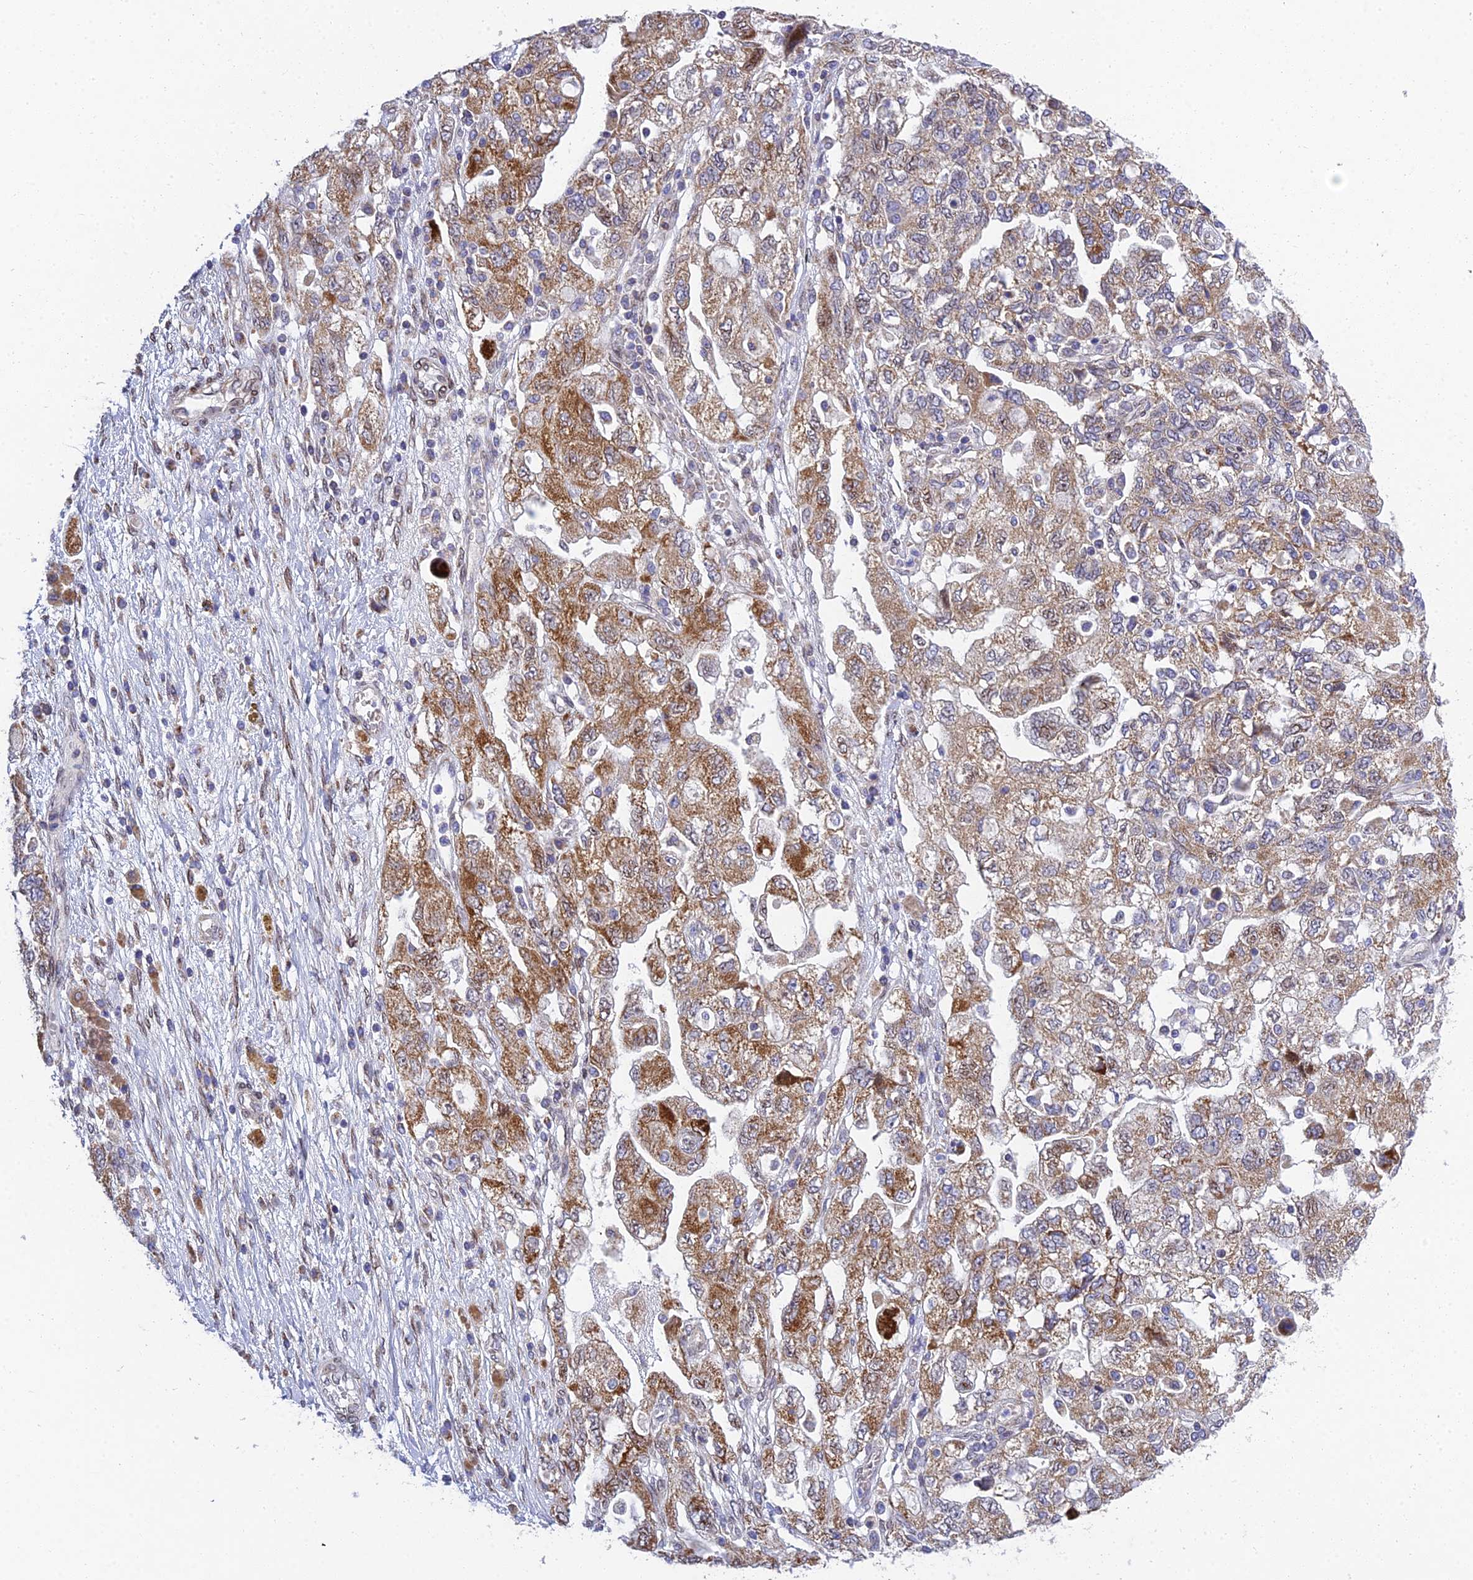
{"staining": {"intensity": "moderate", "quantity": "25%-75%", "location": "cytoplasmic/membranous"}, "tissue": "ovarian cancer", "cell_type": "Tumor cells", "image_type": "cancer", "snomed": [{"axis": "morphology", "description": "Carcinoma, NOS"}, {"axis": "morphology", "description": "Cystadenocarcinoma, serous, NOS"}, {"axis": "topography", "description": "Ovary"}], "caption": "The photomicrograph shows a brown stain indicating the presence of a protein in the cytoplasmic/membranous of tumor cells in ovarian cancer.", "gene": "MGAT2", "patient": {"sex": "female", "age": 69}}